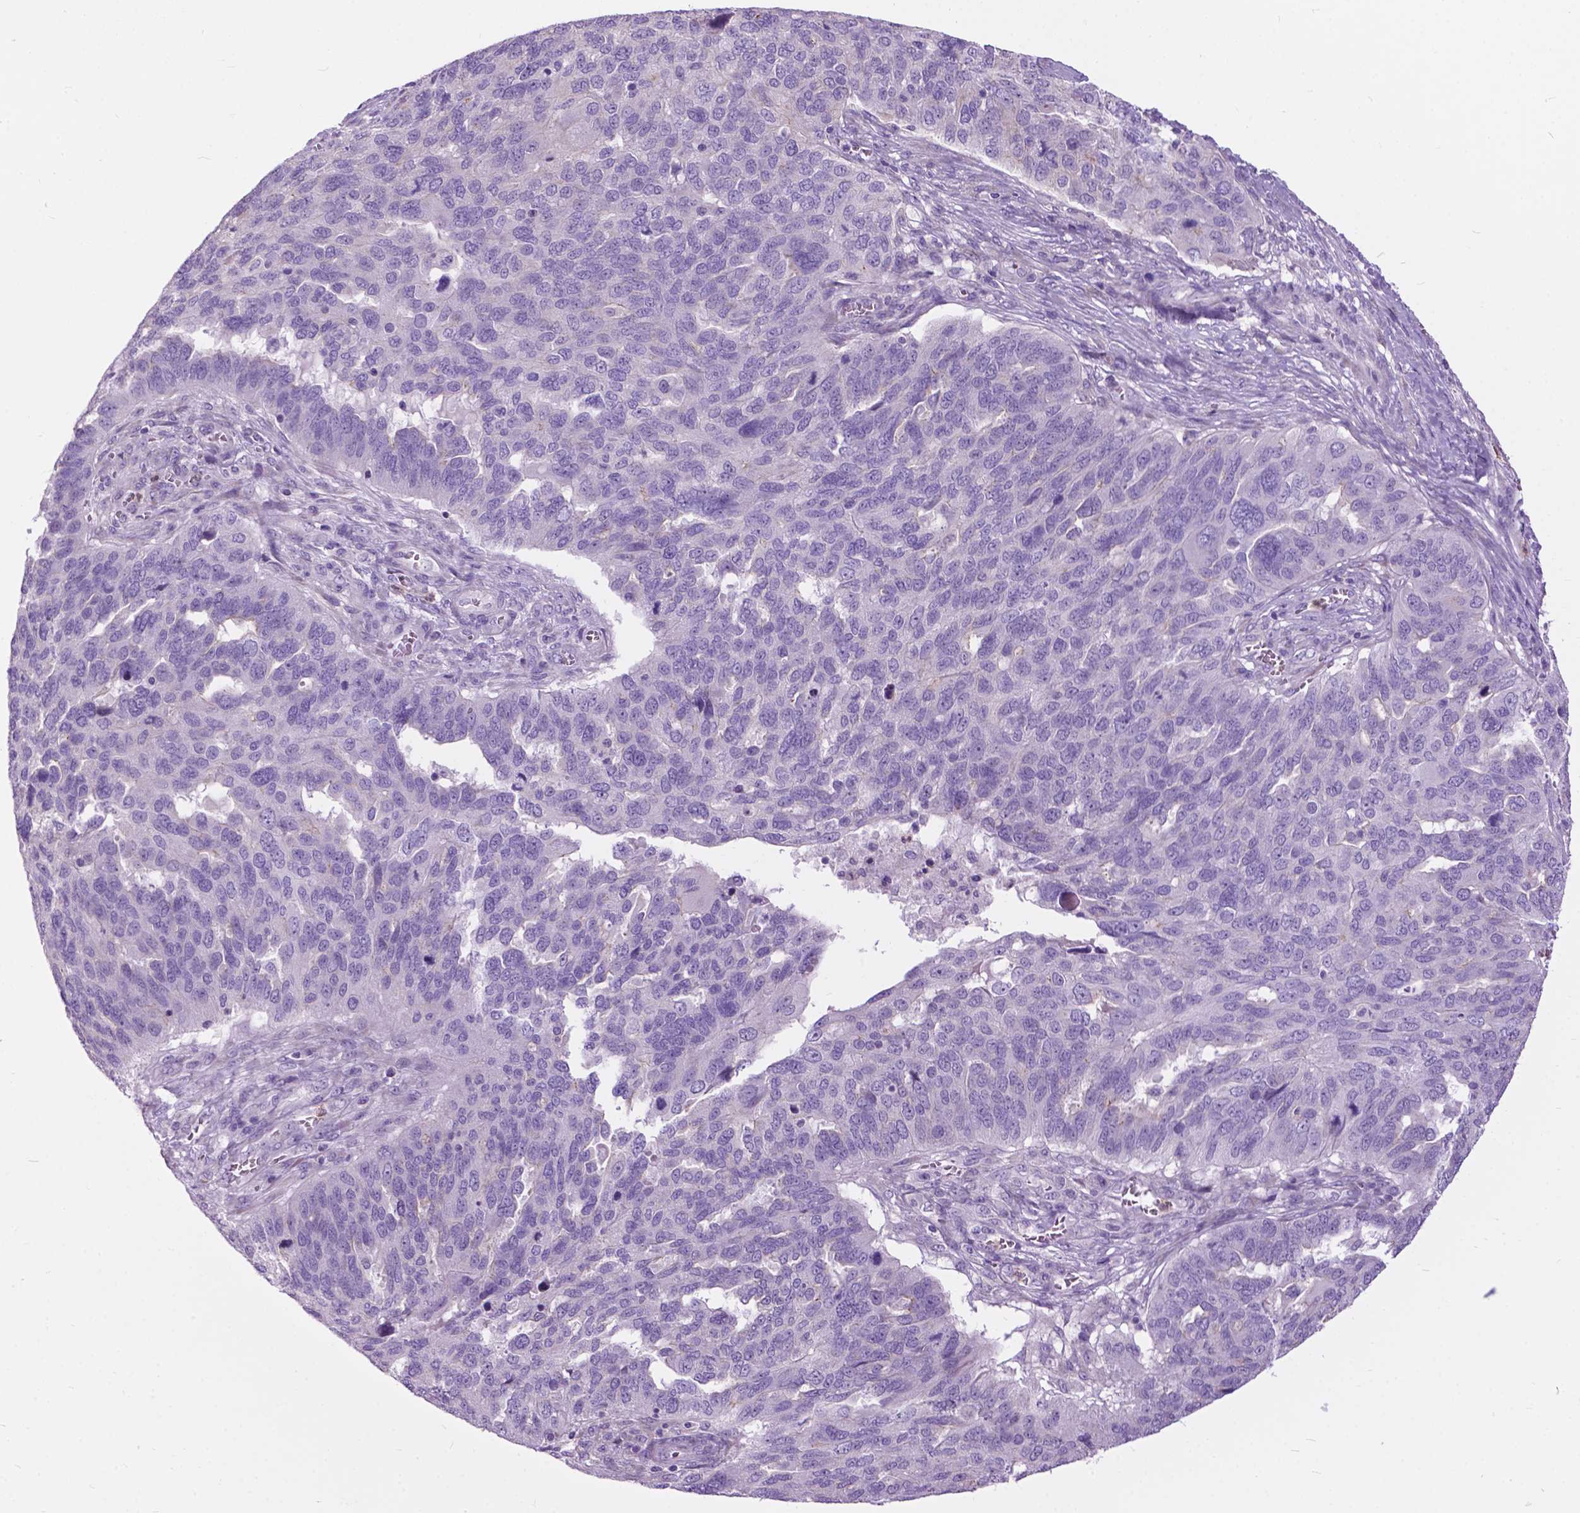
{"staining": {"intensity": "negative", "quantity": "none", "location": "none"}, "tissue": "ovarian cancer", "cell_type": "Tumor cells", "image_type": "cancer", "snomed": [{"axis": "morphology", "description": "Carcinoma, endometroid"}, {"axis": "topography", "description": "Soft tissue"}, {"axis": "topography", "description": "Ovary"}], "caption": "A micrograph of ovarian cancer stained for a protein exhibits no brown staining in tumor cells.", "gene": "PRR35", "patient": {"sex": "female", "age": 52}}